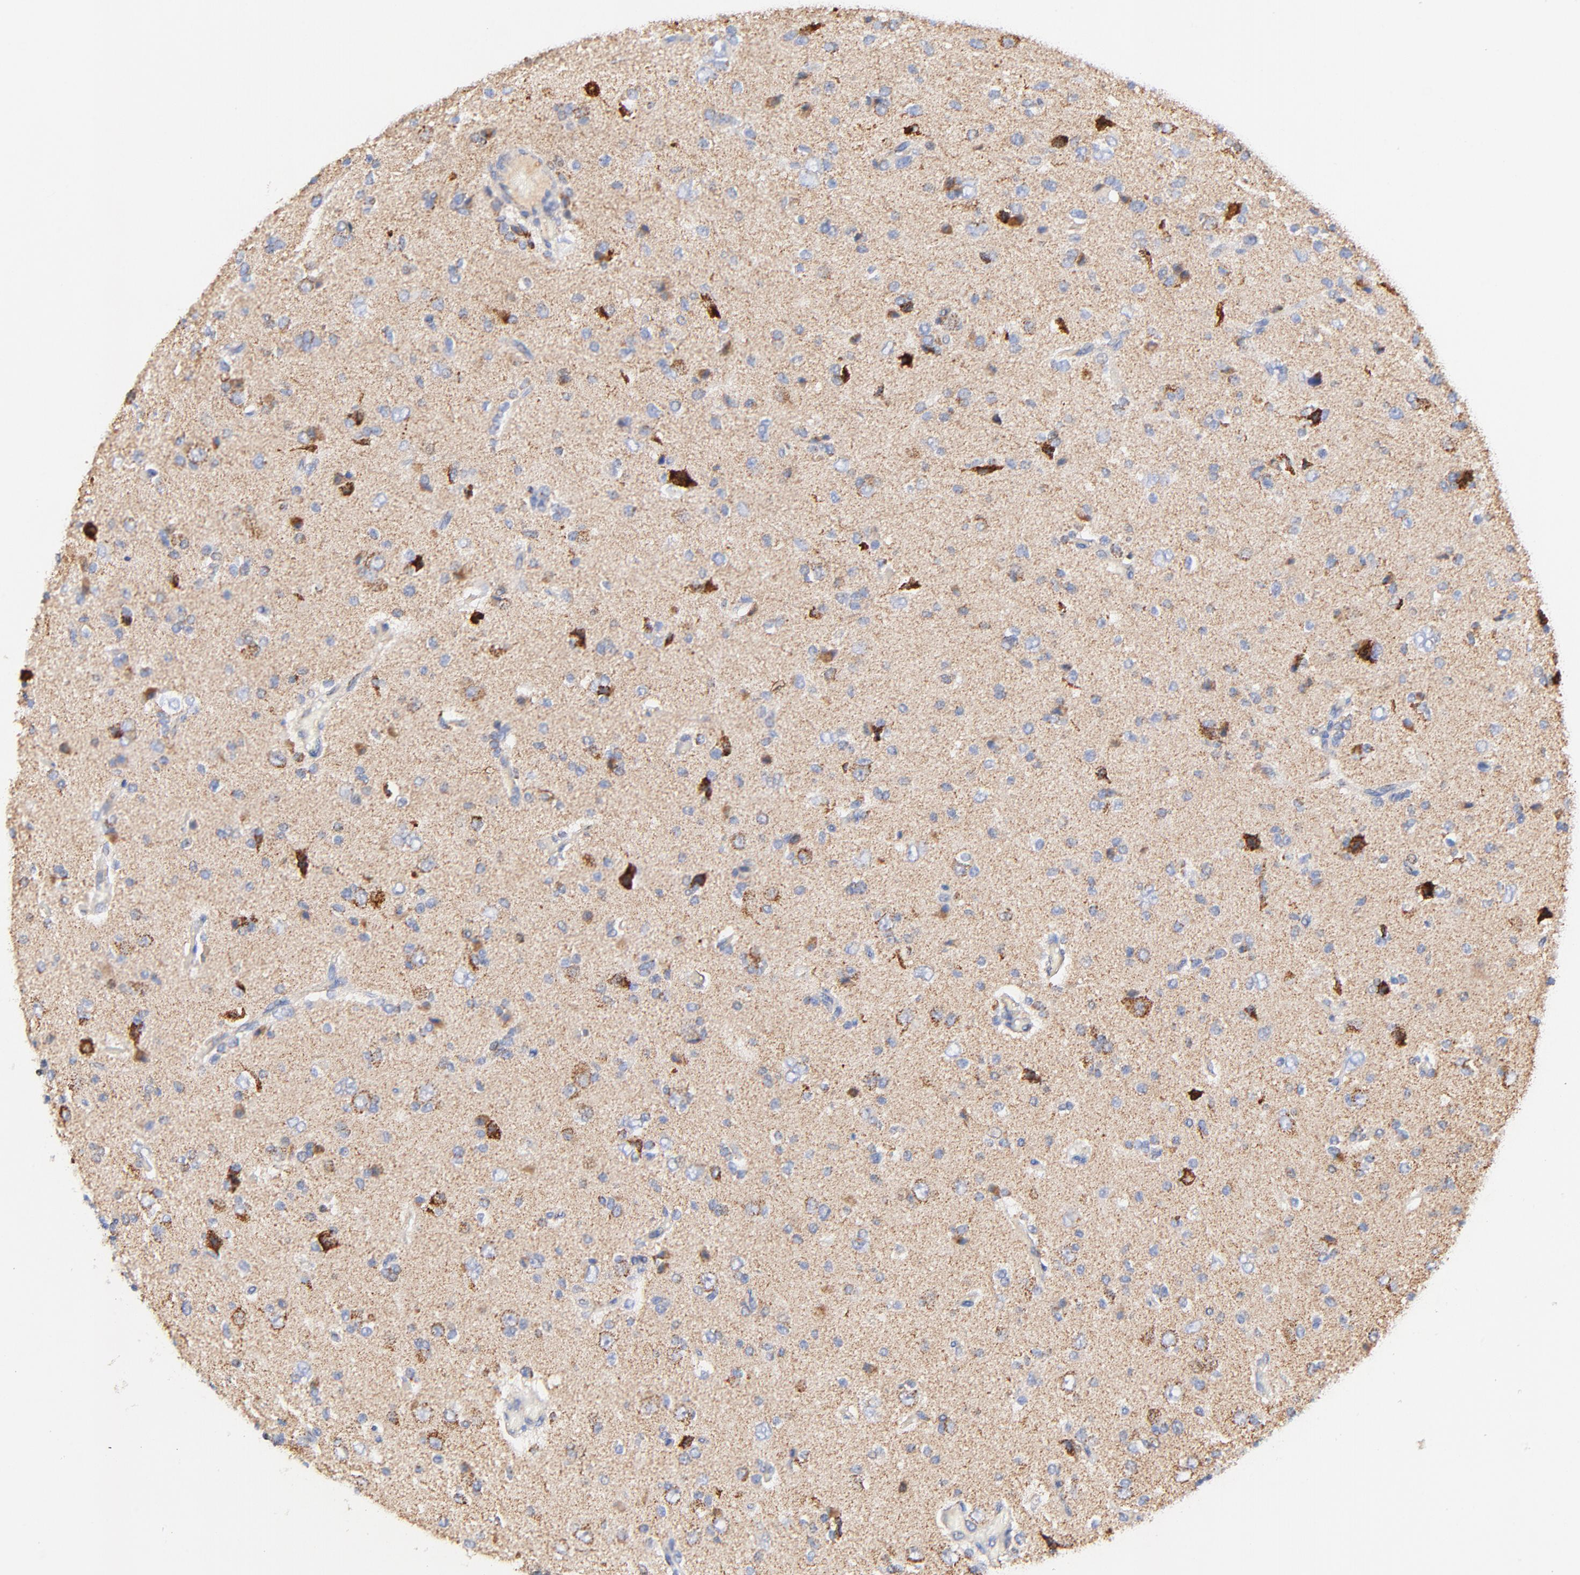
{"staining": {"intensity": "moderate", "quantity": "25%-75%", "location": "cytoplasmic/membranous"}, "tissue": "glioma", "cell_type": "Tumor cells", "image_type": "cancer", "snomed": [{"axis": "morphology", "description": "Glioma, malignant, High grade"}, {"axis": "topography", "description": "Brain"}], "caption": "The photomicrograph exhibits a brown stain indicating the presence of a protein in the cytoplasmic/membranous of tumor cells in glioma.", "gene": "ATP5F1D", "patient": {"sex": "male", "age": 47}}